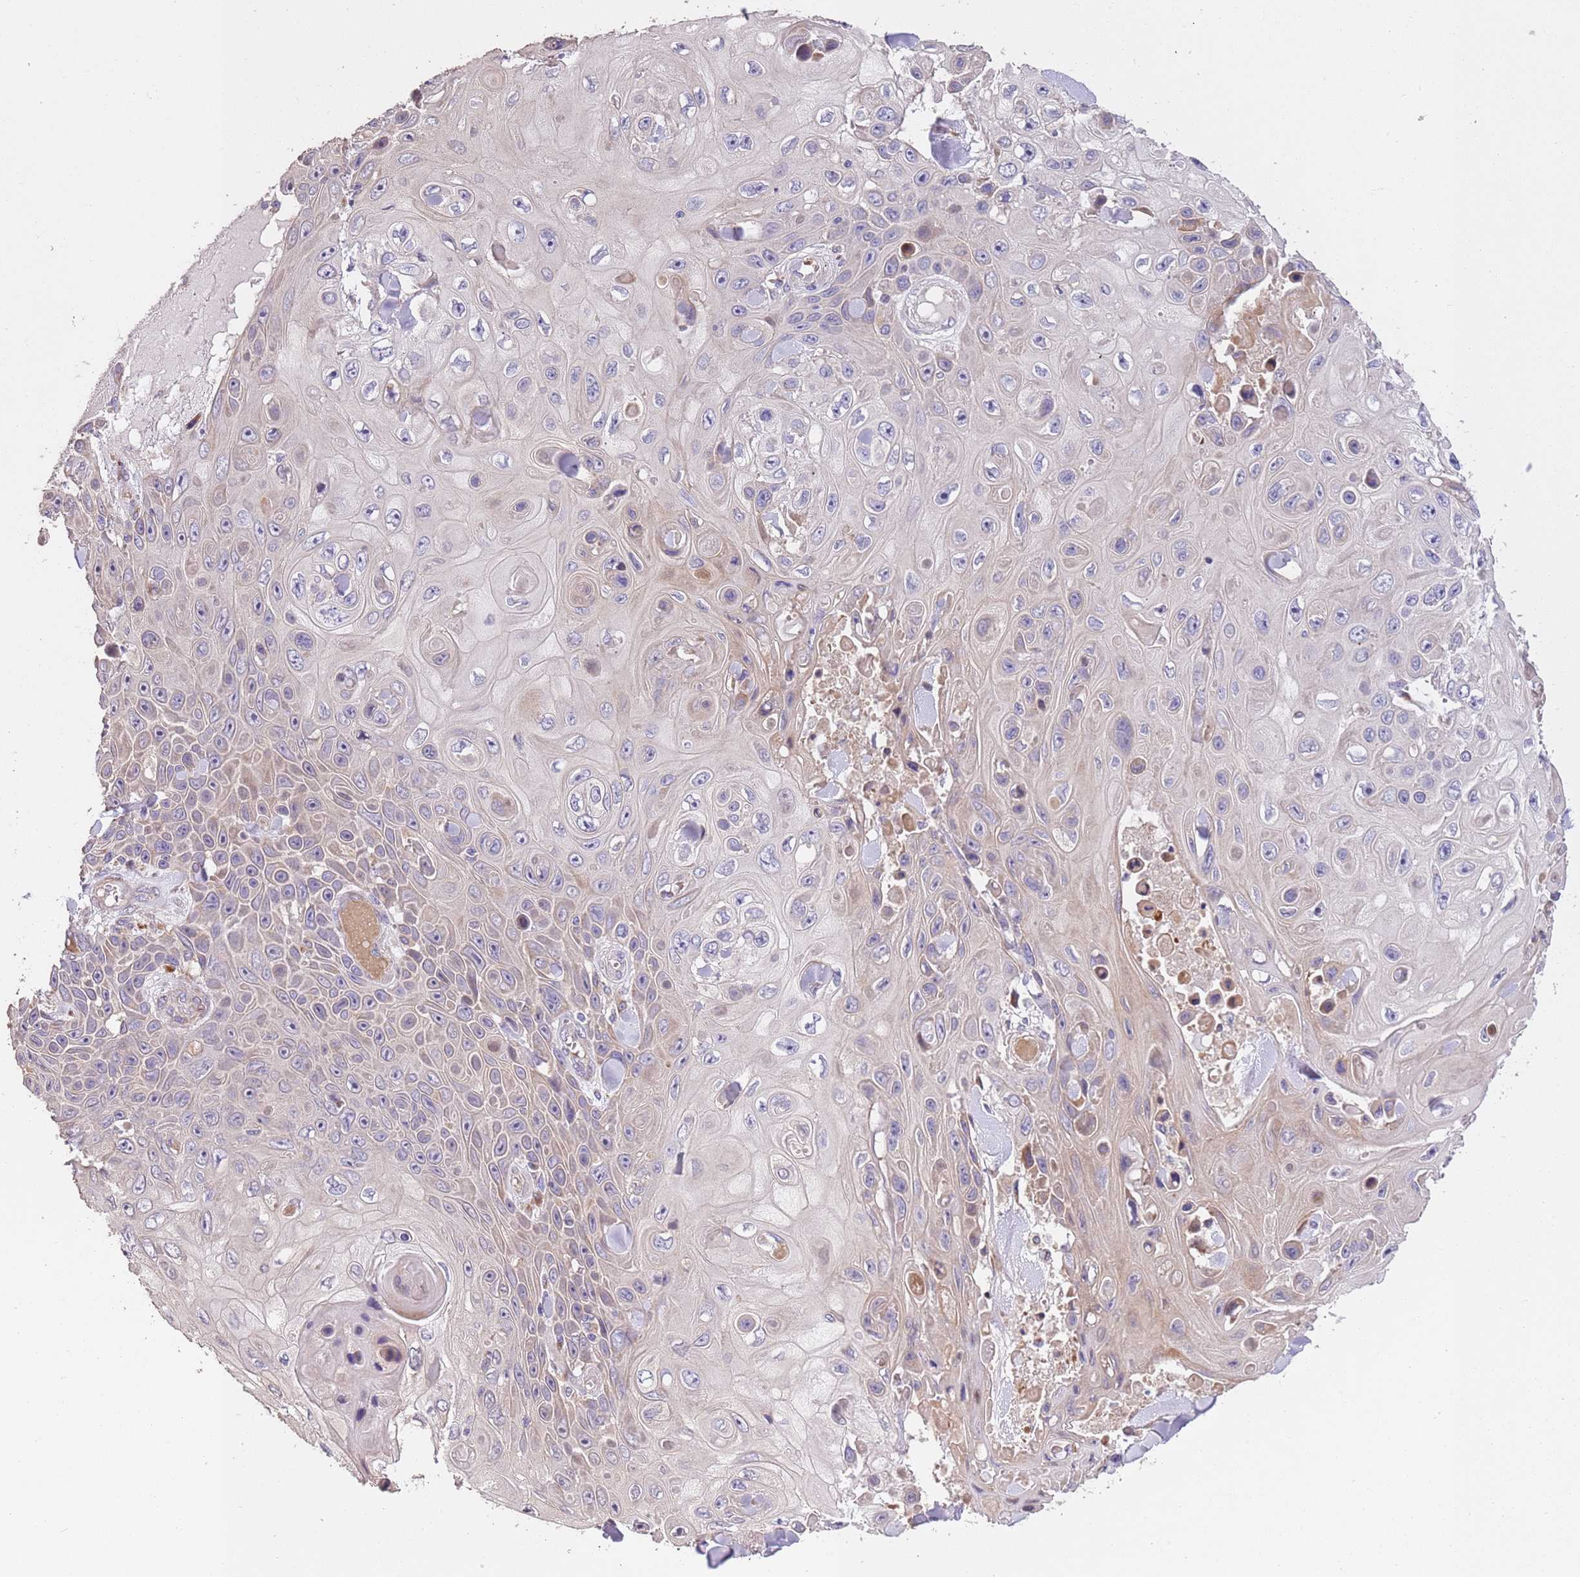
{"staining": {"intensity": "negative", "quantity": "none", "location": "none"}, "tissue": "skin cancer", "cell_type": "Tumor cells", "image_type": "cancer", "snomed": [{"axis": "morphology", "description": "Squamous cell carcinoma, NOS"}, {"axis": "topography", "description": "Skin"}], "caption": "Tumor cells are negative for brown protein staining in skin cancer. (Immunohistochemistry (ihc), brightfield microscopy, high magnification).", "gene": "PIGA", "patient": {"sex": "male", "age": 82}}